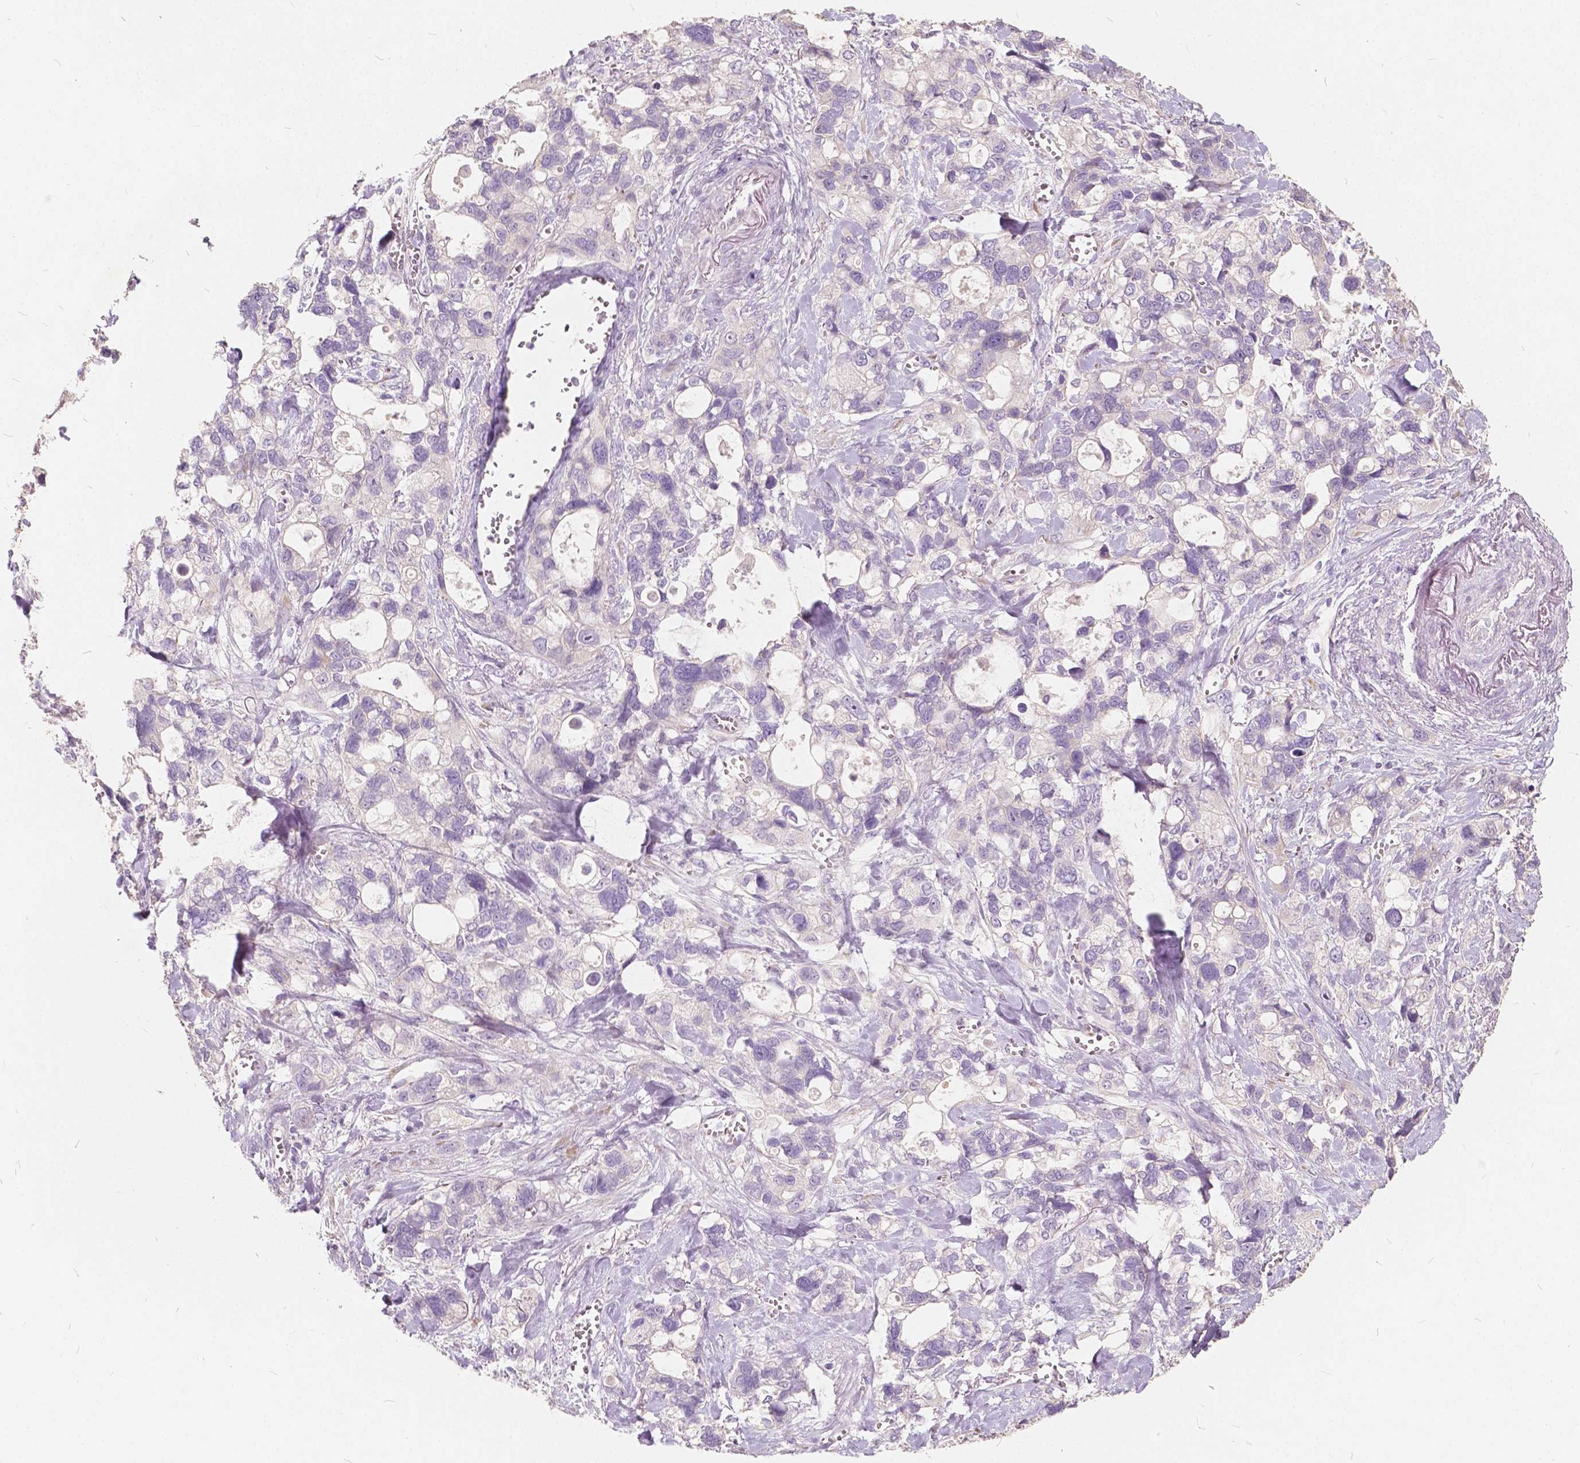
{"staining": {"intensity": "negative", "quantity": "none", "location": "none"}, "tissue": "stomach cancer", "cell_type": "Tumor cells", "image_type": "cancer", "snomed": [{"axis": "morphology", "description": "Adenocarcinoma, NOS"}, {"axis": "topography", "description": "Stomach, upper"}], "caption": "A high-resolution photomicrograph shows IHC staining of stomach cancer (adenocarcinoma), which reveals no significant expression in tumor cells. Nuclei are stained in blue.", "gene": "SLC7A8", "patient": {"sex": "female", "age": 81}}